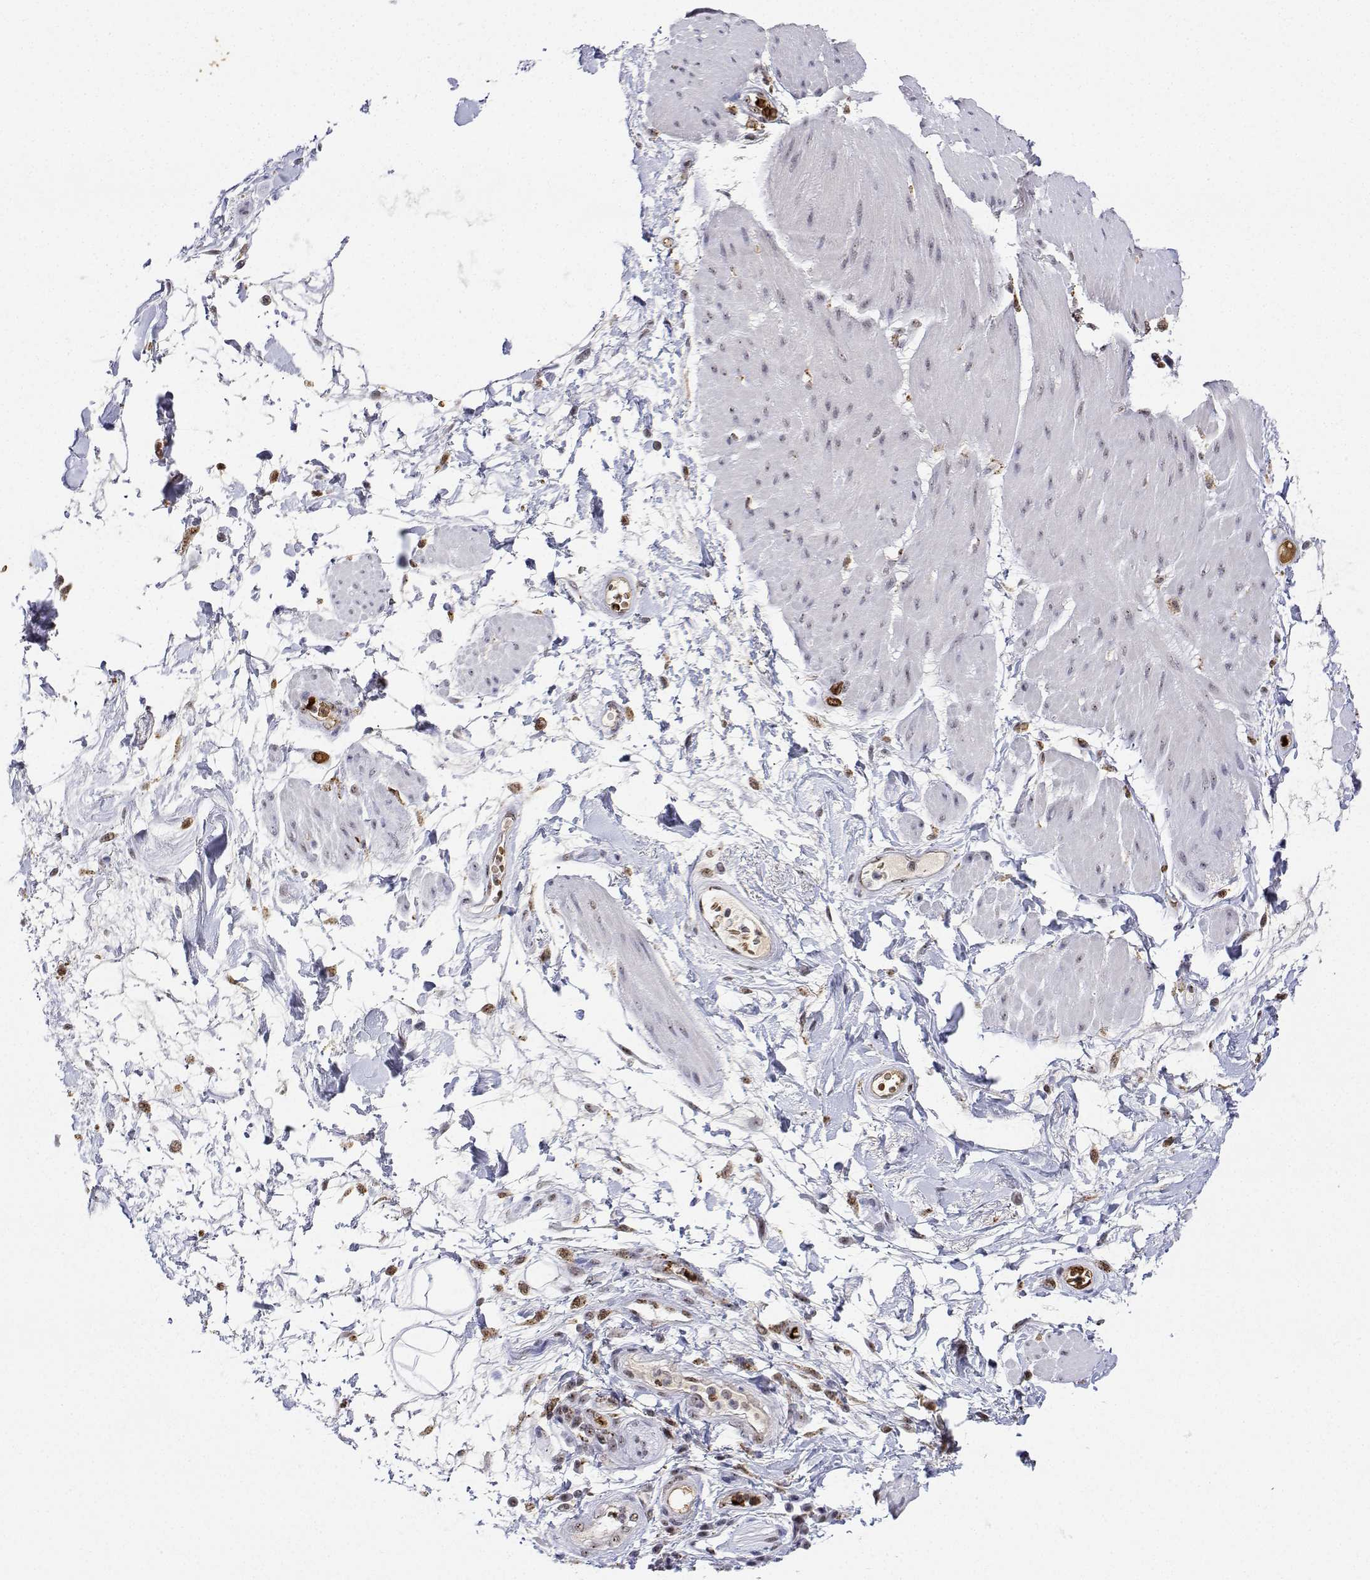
{"staining": {"intensity": "moderate", "quantity": "<25%", "location": "nuclear"}, "tissue": "adipose tissue", "cell_type": "Adipocytes", "image_type": "normal", "snomed": [{"axis": "morphology", "description": "Normal tissue, NOS"}, {"axis": "topography", "description": "Urinary bladder"}, {"axis": "topography", "description": "Peripheral nerve tissue"}], "caption": "Adipocytes exhibit low levels of moderate nuclear positivity in about <25% of cells in benign human adipose tissue. The staining was performed using DAB, with brown indicating positive protein expression. Nuclei are stained blue with hematoxylin.", "gene": "ADAR", "patient": {"sex": "female", "age": 60}}